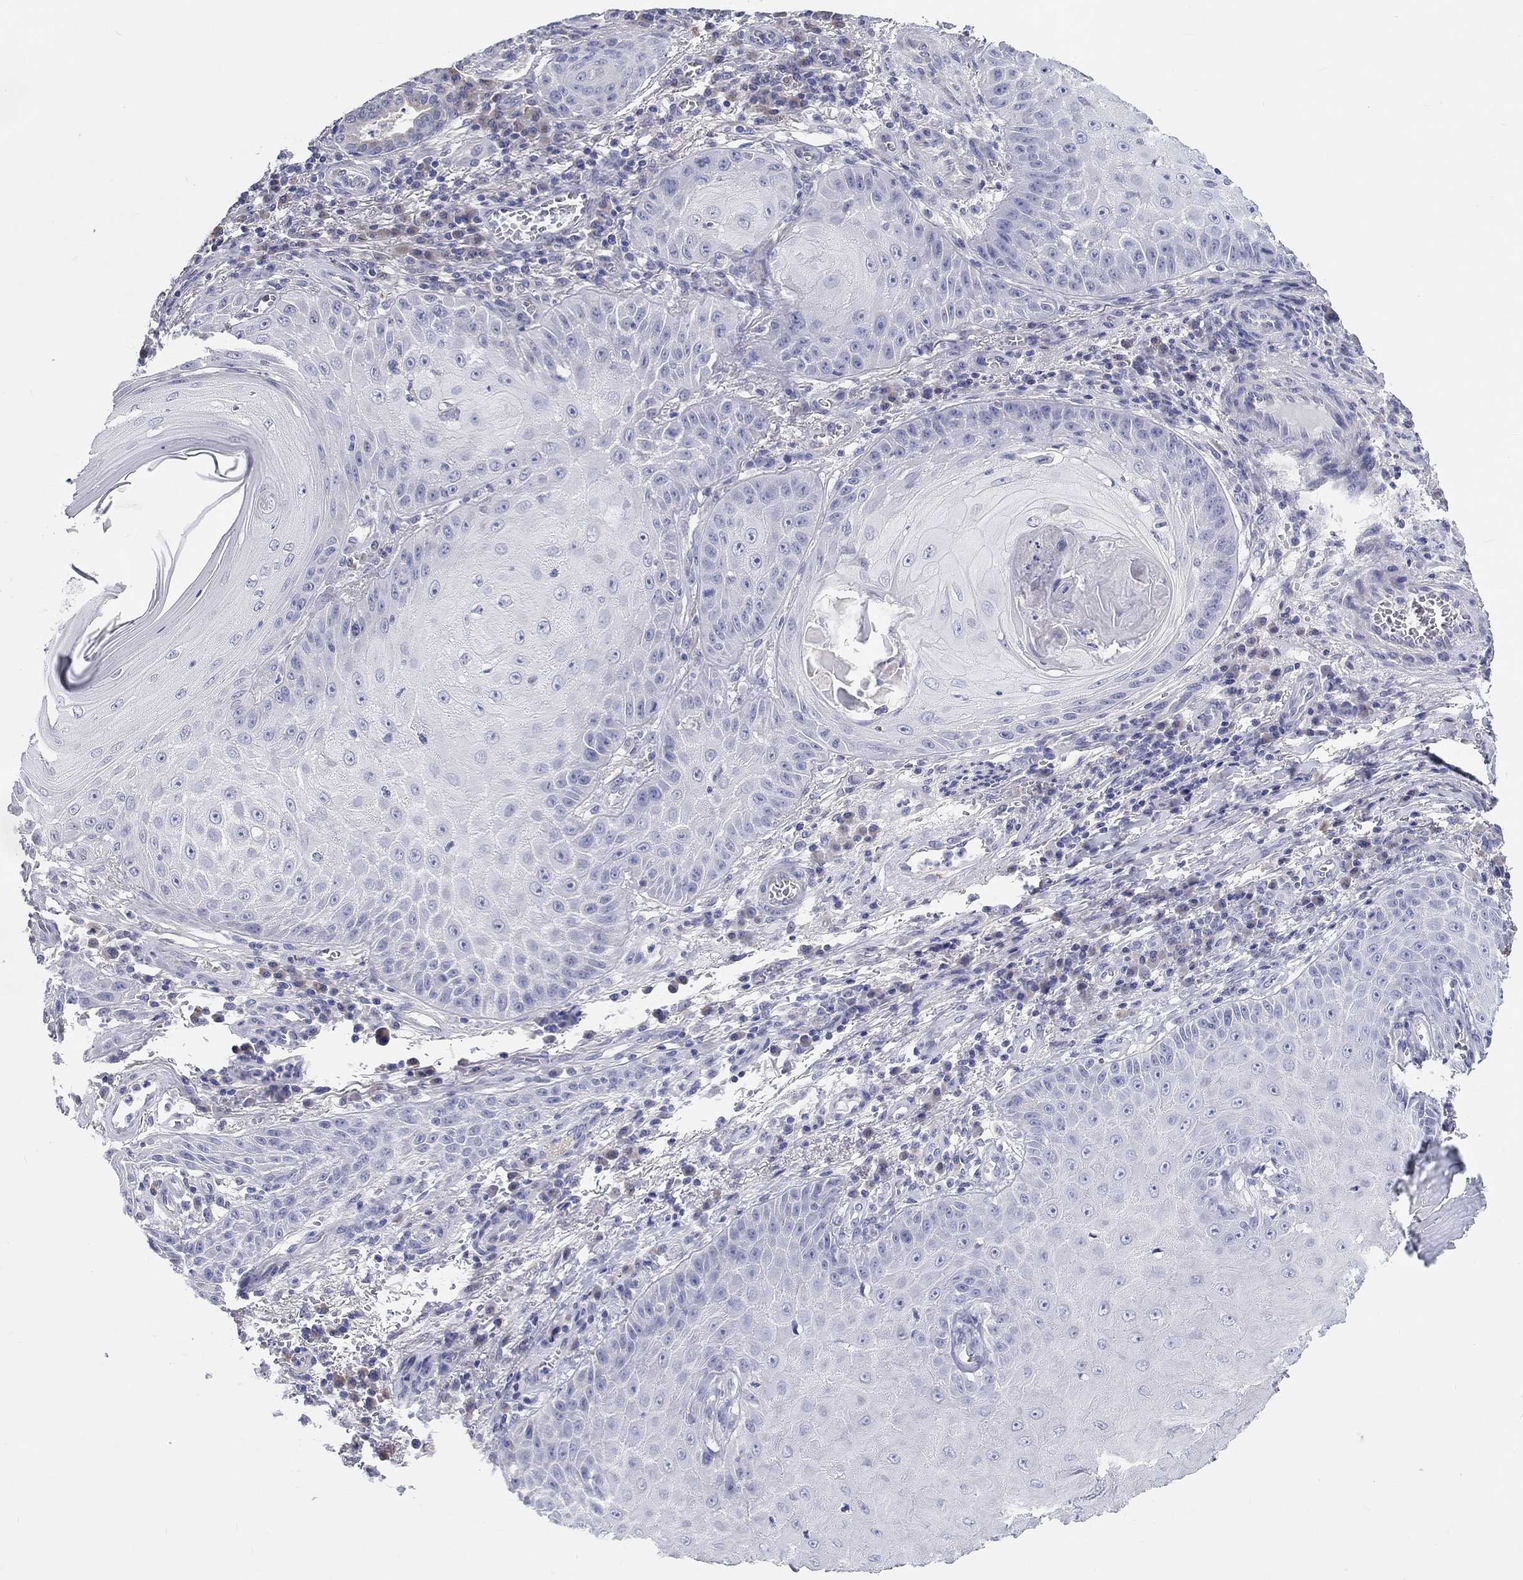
{"staining": {"intensity": "negative", "quantity": "none", "location": "none"}, "tissue": "skin cancer", "cell_type": "Tumor cells", "image_type": "cancer", "snomed": [{"axis": "morphology", "description": "Squamous cell carcinoma, NOS"}, {"axis": "topography", "description": "Skin"}], "caption": "An immunohistochemistry (IHC) photomicrograph of squamous cell carcinoma (skin) is shown. There is no staining in tumor cells of squamous cell carcinoma (skin).", "gene": "LRRC4C", "patient": {"sex": "male", "age": 70}}